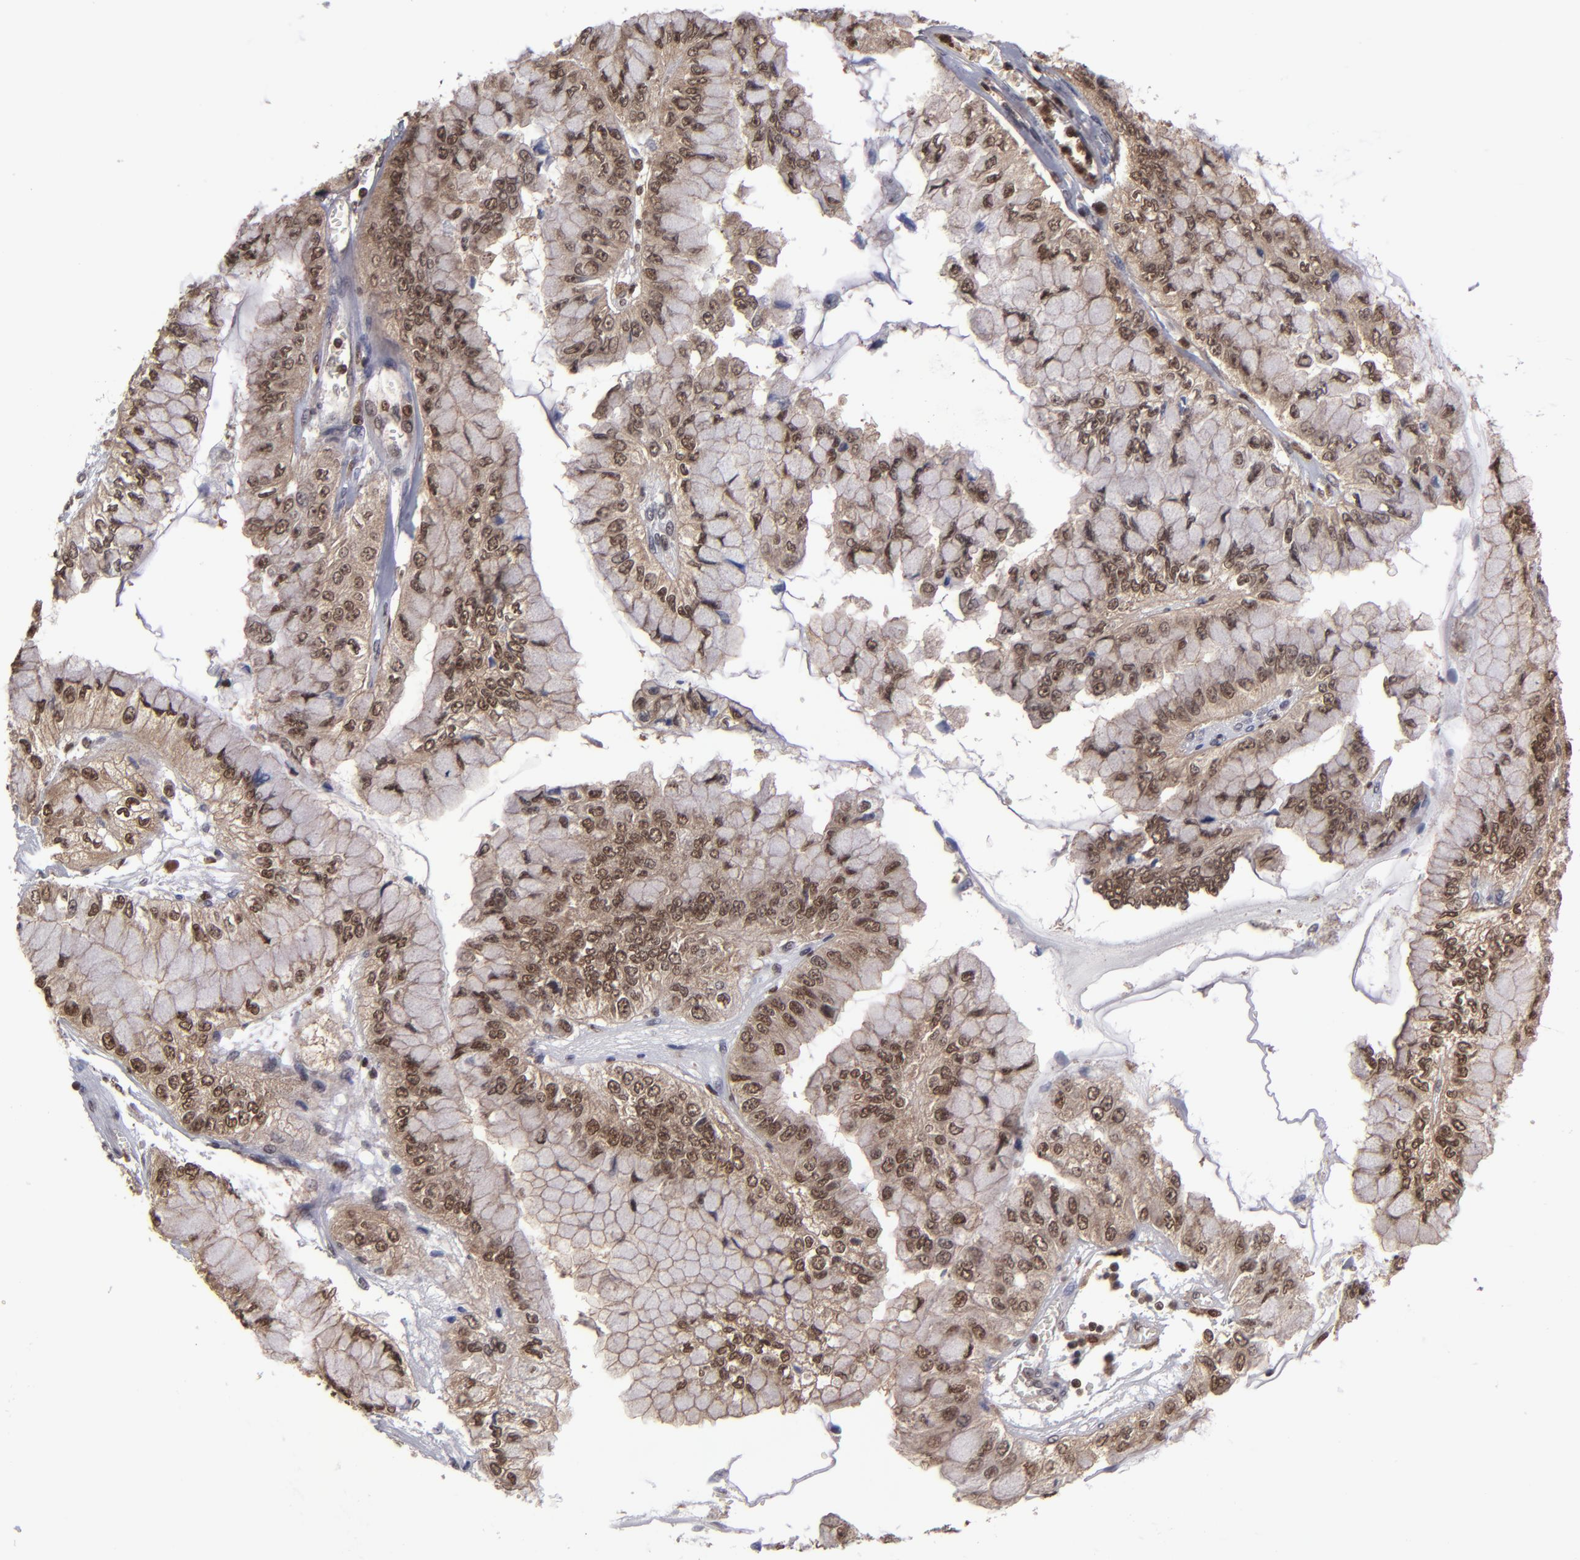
{"staining": {"intensity": "moderate", "quantity": ">75%", "location": "cytoplasmic/membranous,nuclear"}, "tissue": "liver cancer", "cell_type": "Tumor cells", "image_type": "cancer", "snomed": [{"axis": "morphology", "description": "Cholangiocarcinoma"}, {"axis": "topography", "description": "Liver"}], "caption": "Immunohistochemical staining of human liver cancer (cholangiocarcinoma) demonstrates medium levels of moderate cytoplasmic/membranous and nuclear expression in about >75% of tumor cells. (DAB IHC, brown staining for protein, blue staining for nuclei).", "gene": "GRB2", "patient": {"sex": "female", "age": 79}}